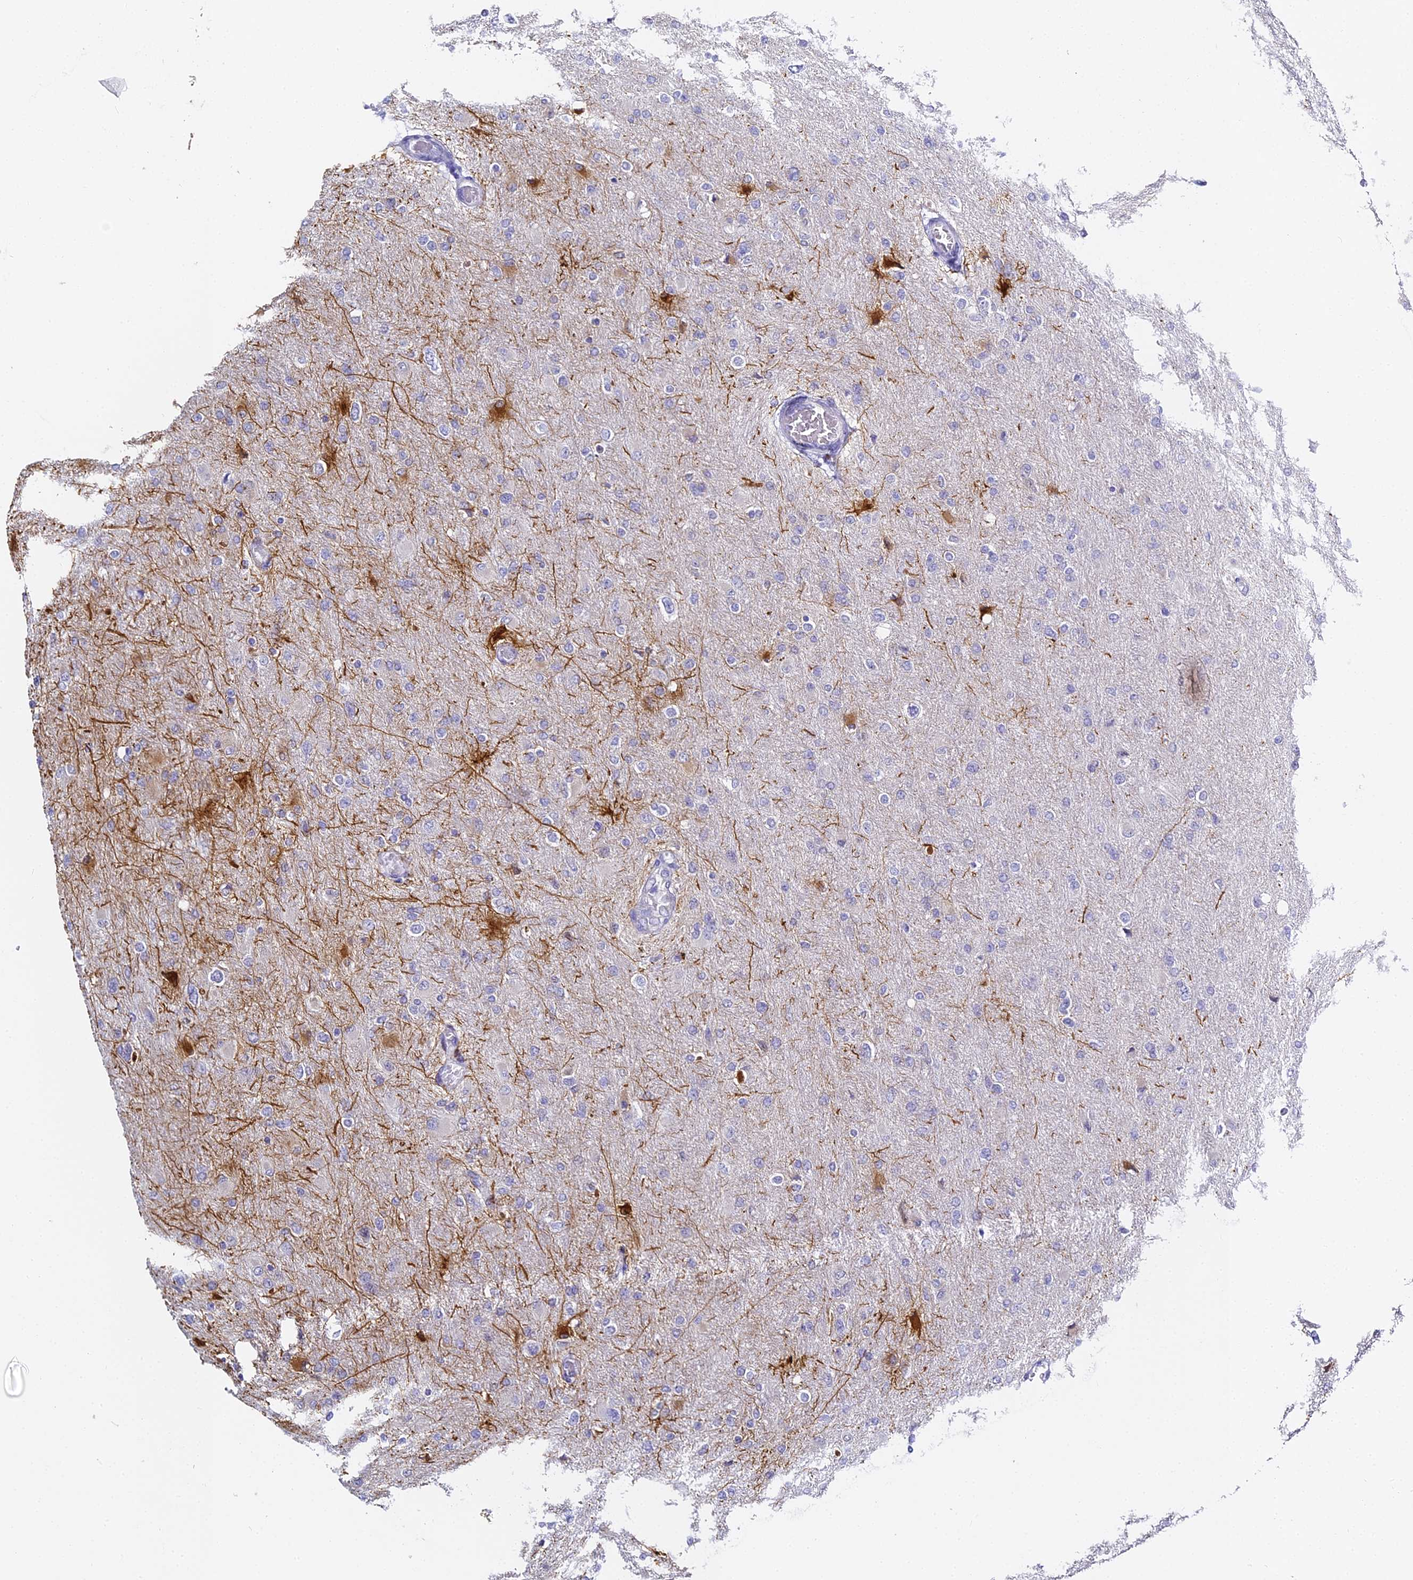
{"staining": {"intensity": "negative", "quantity": "none", "location": "none"}, "tissue": "glioma", "cell_type": "Tumor cells", "image_type": "cancer", "snomed": [{"axis": "morphology", "description": "Glioma, malignant, High grade"}, {"axis": "topography", "description": "Cerebral cortex"}], "caption": "Immunohistochemical staining of malignant high-grade glioma demonstrates no significant expression in tumor cells.", "gene": "SERP1", "patient": {"sex": "female", "age": 36}}